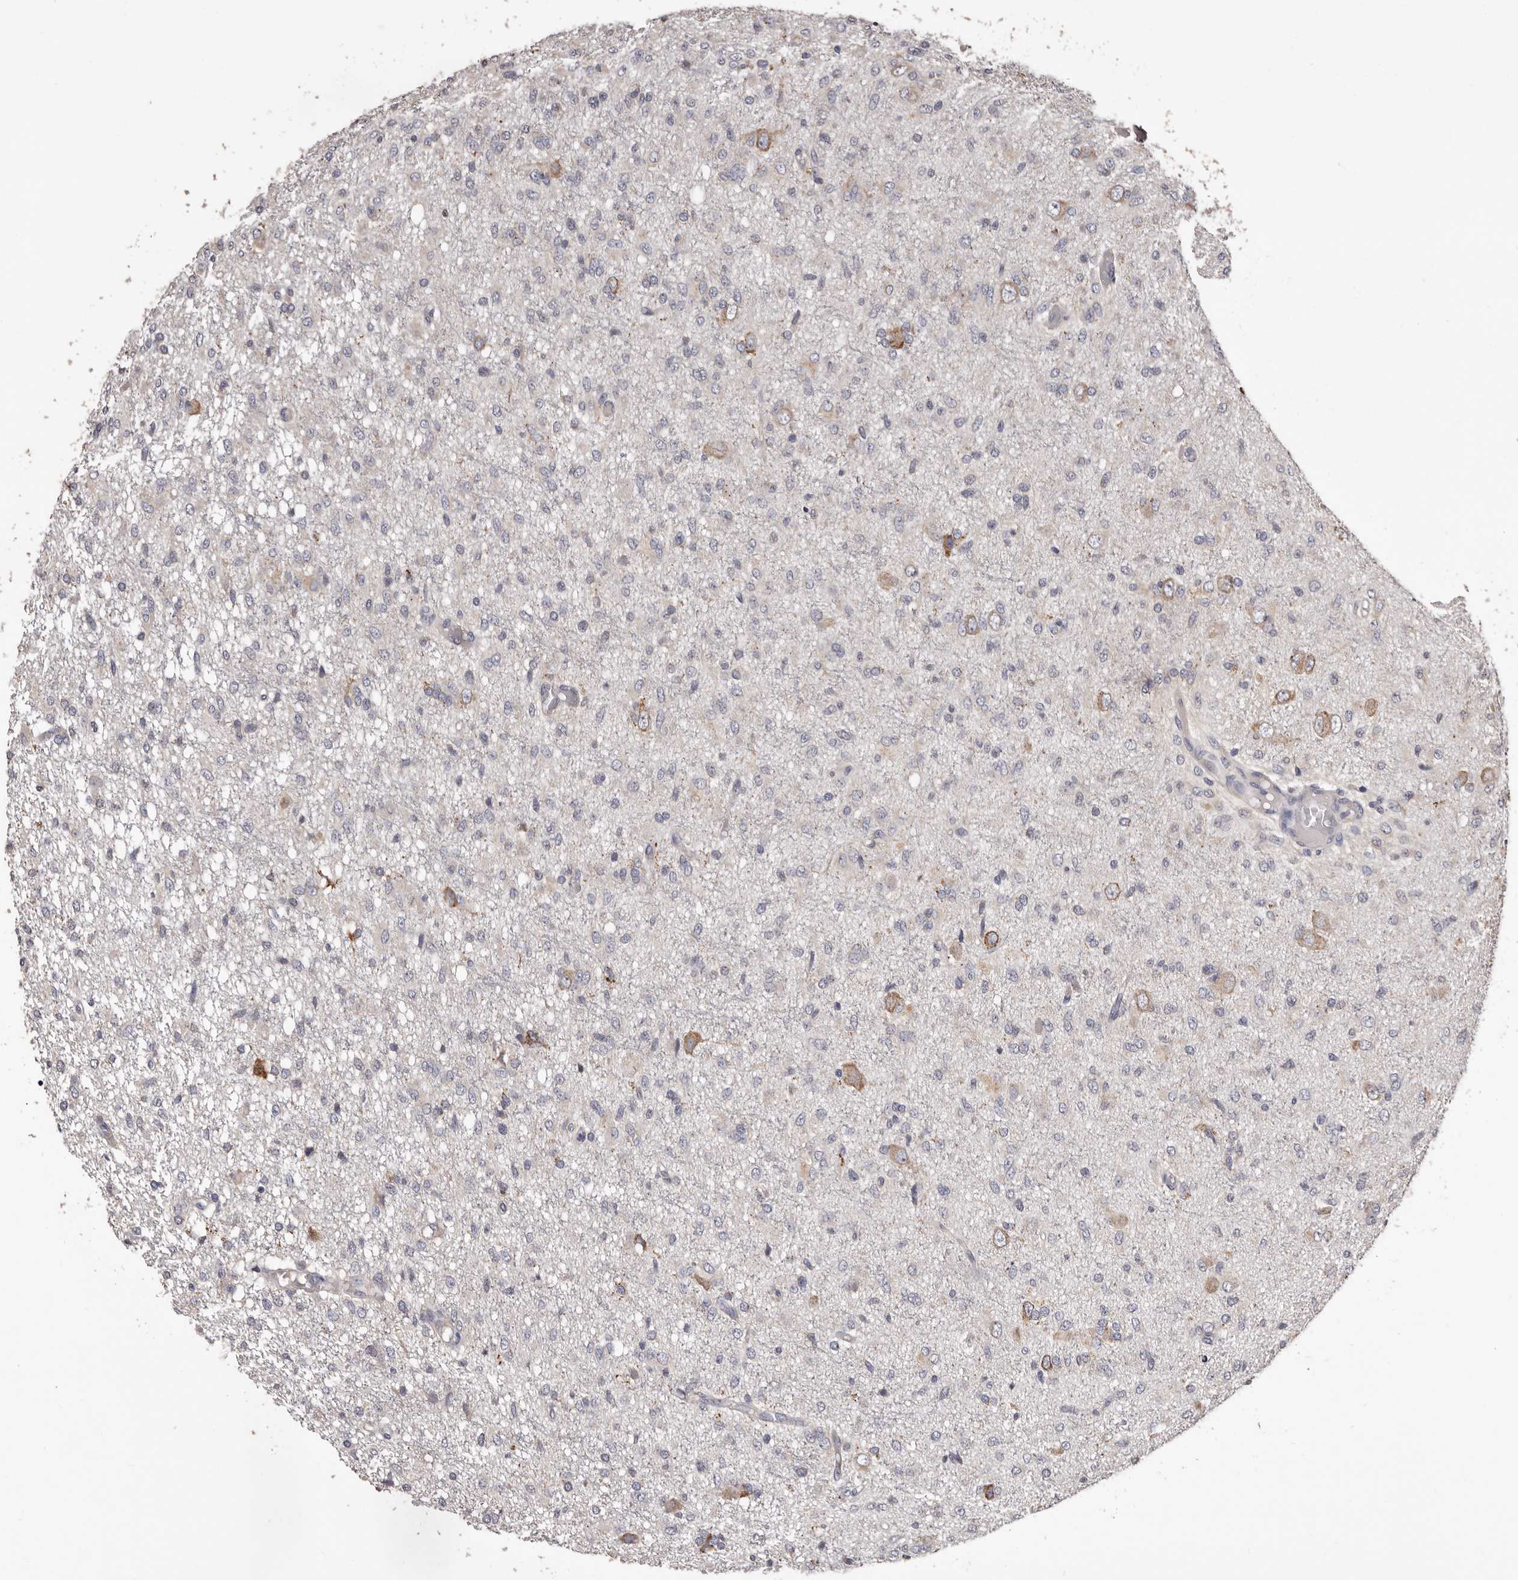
{"staining": {"intensity": "negative", "quantity": "none", "location": "none"}, "tissue": "glioma", "cell_type": "Tumor cells", "image_type": "cancer", "snomed": [{"axis": "morphology", "description": "Glioma, malignant, High grade"}, {"axis": "topography", "description": "Brain"}], "caption": "Tumor cells show no significant staining in malignant high-grade glioma.", "gene": "ETNK1", "patient": {"sex": "female", "age": 59}}